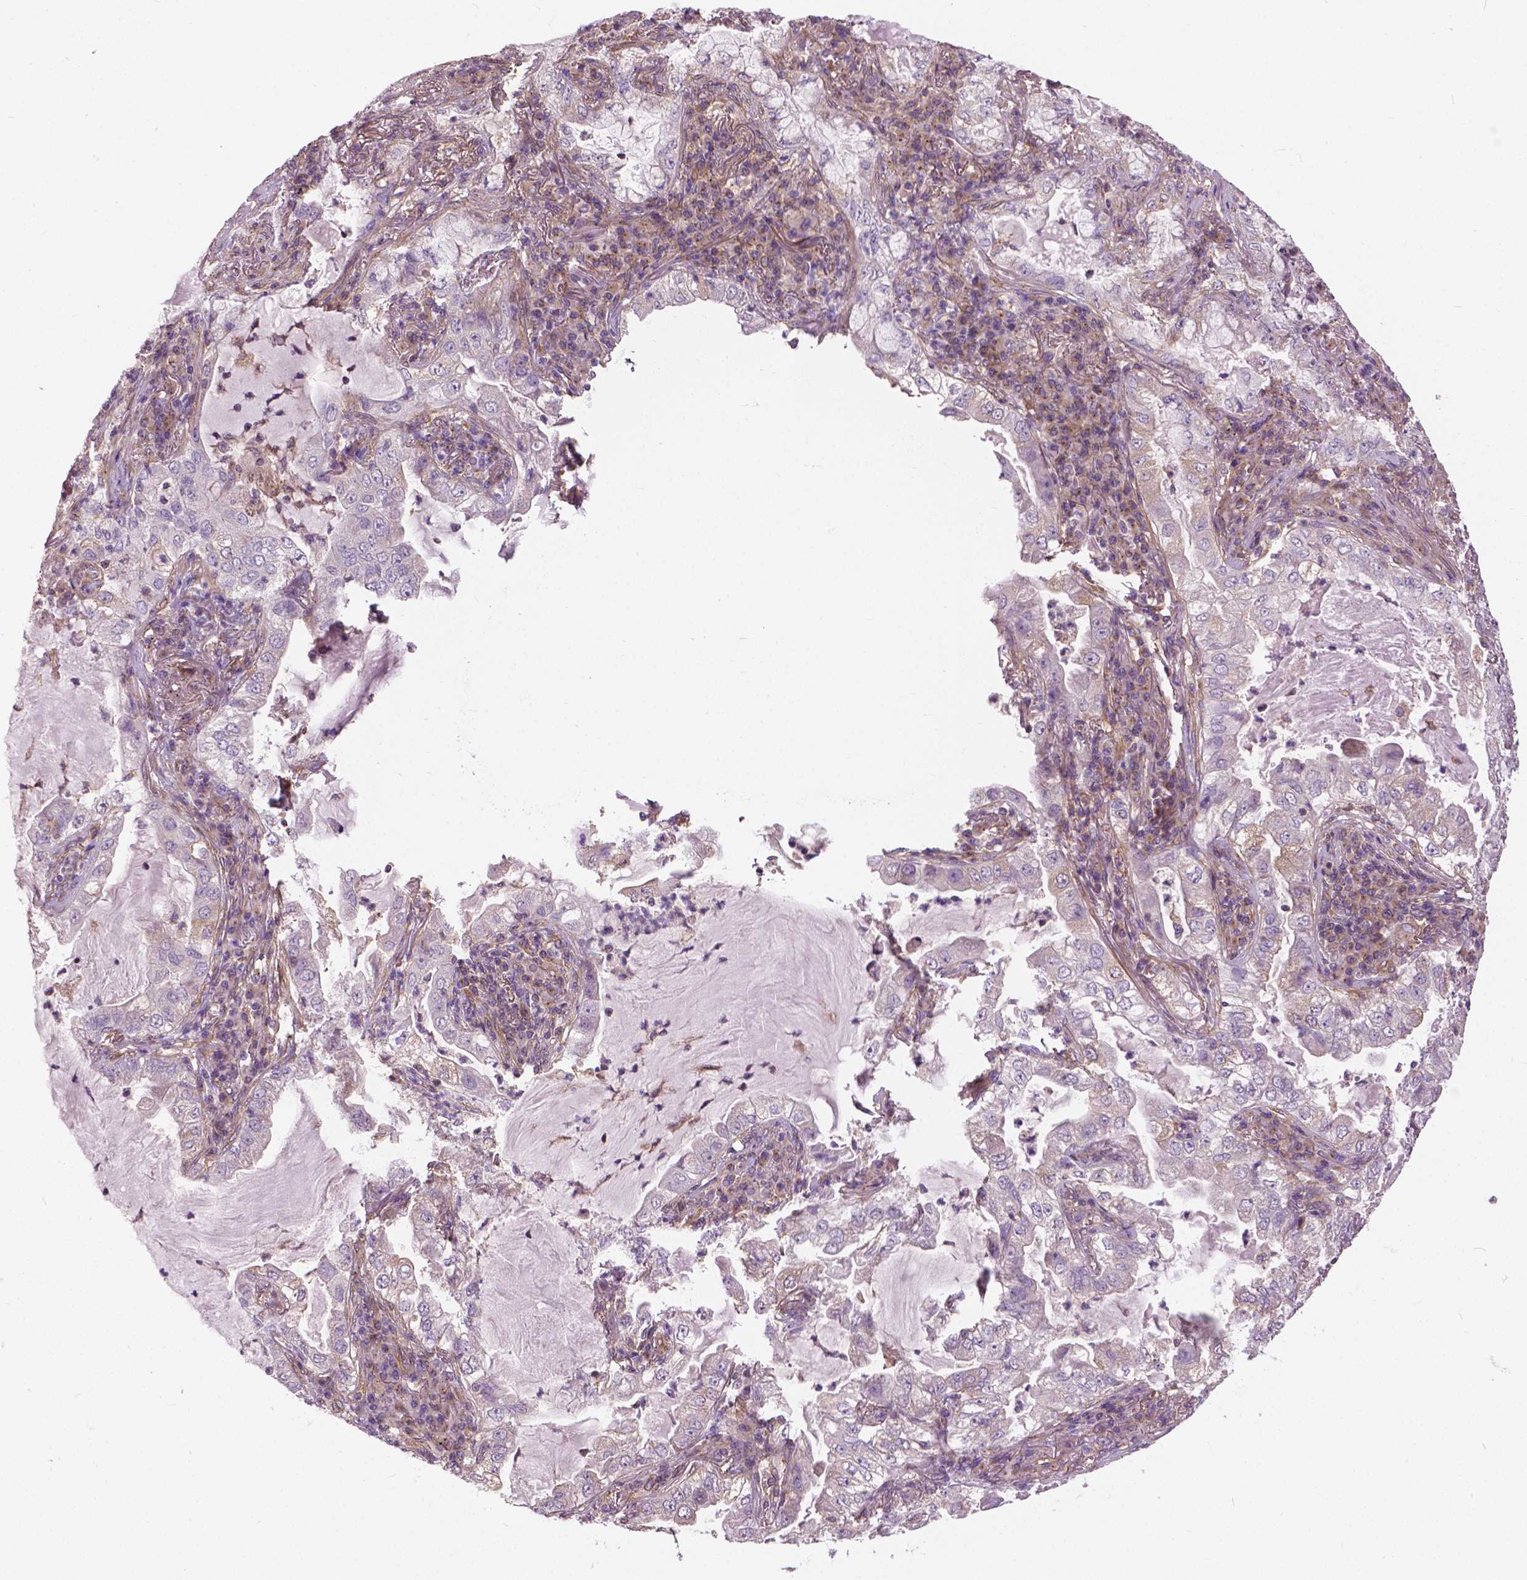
{"staining": {"intensity": "negative", "quantity": "none", "location": "none"}, "tissue": "lung cancer", "cell_type": "Tumor cells", "image_type": "cancer", "snomed": [{"axis": "morphology", "description": "Adenocarcinoma, NOS"}, {"axis": "topography", "description": "Lung"}], "caption": "DAB (3,3'-diaminobenzidine) immunohistochemical staining of adenocarcinoma (lung) shows no significant positivity in tumor cells. (DAB IHC visualized using brightfield microscopy, high magnification).", "gene": "MZT1", "patient": {"sex": "female", "age": 73}}